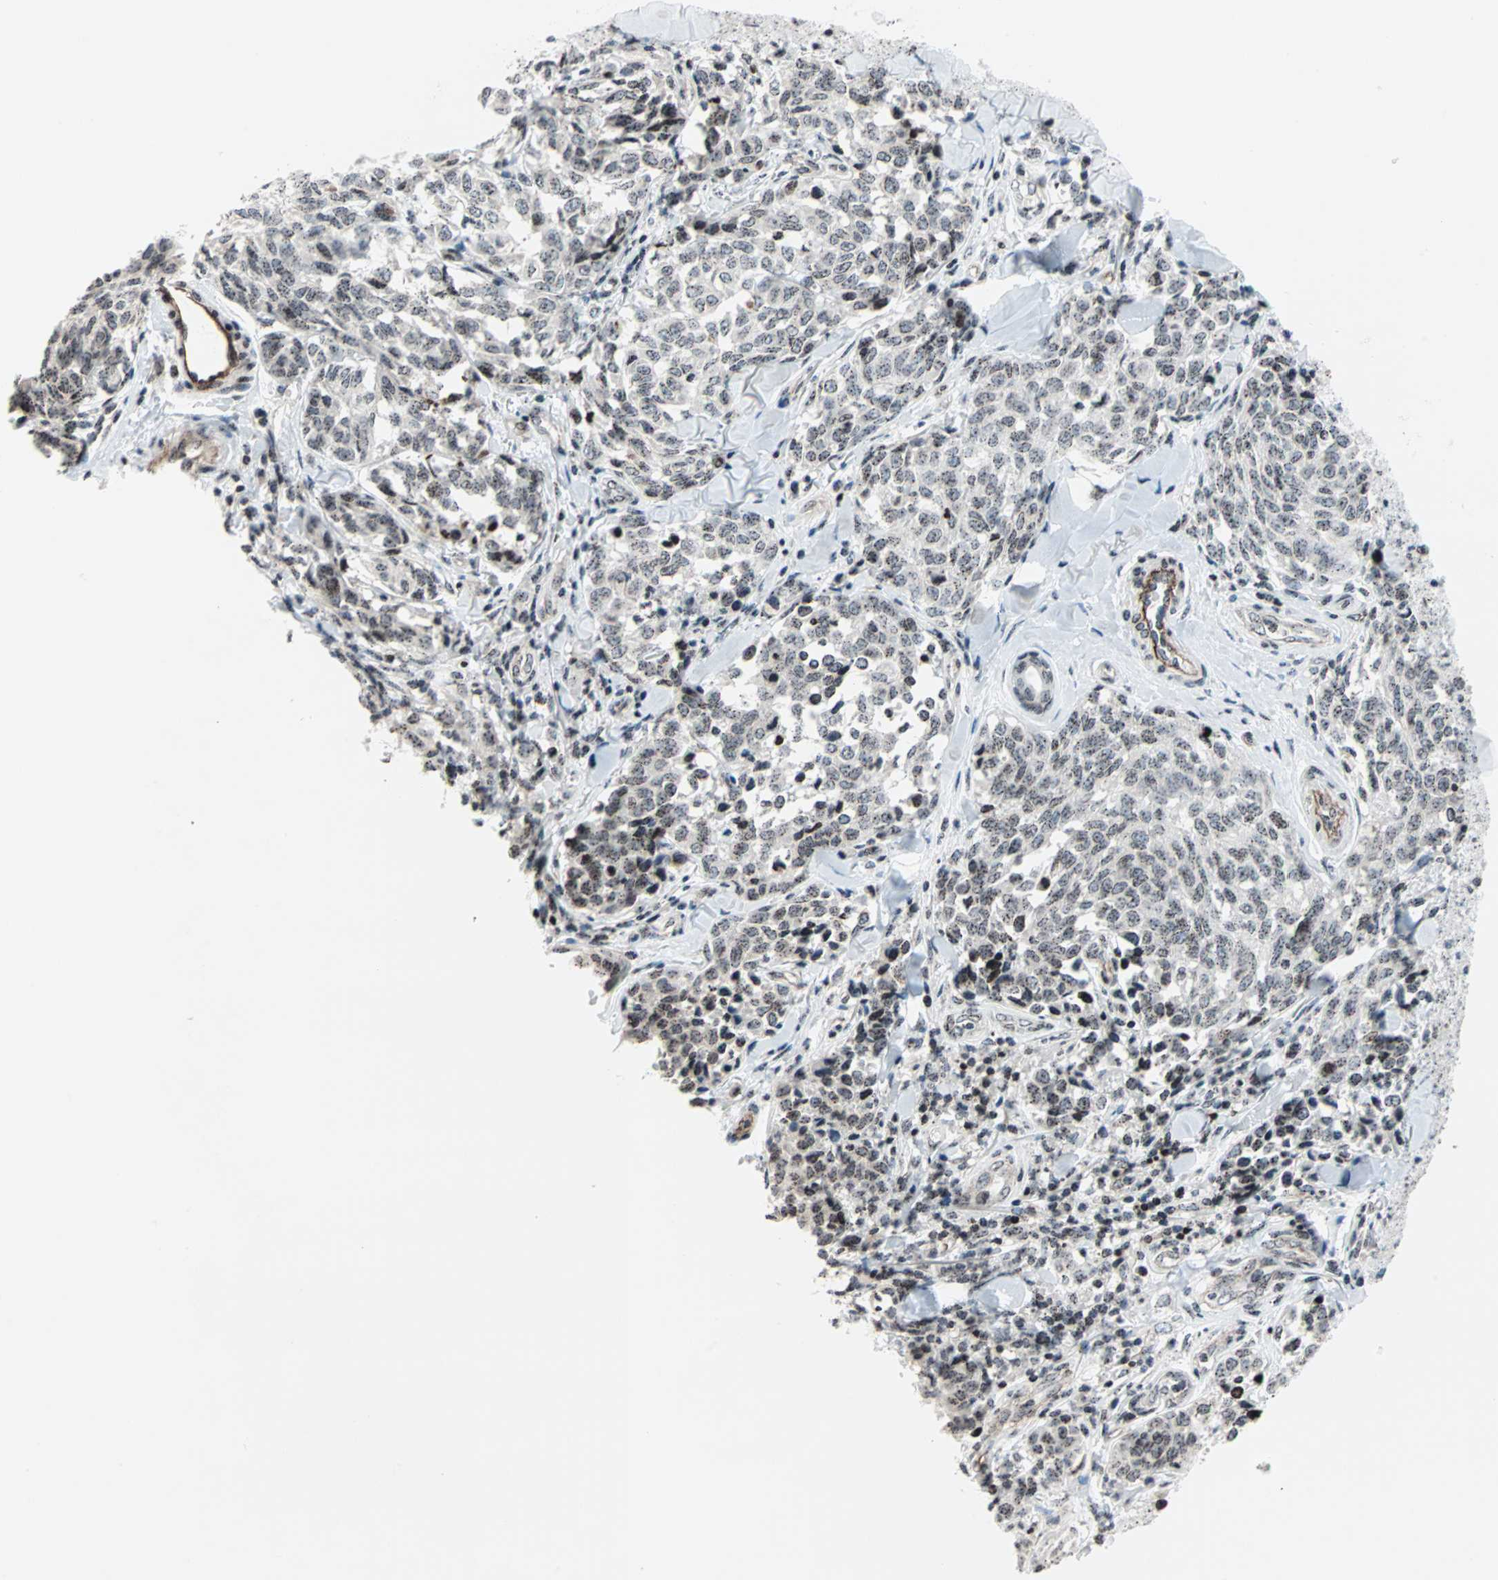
{"staining": {"intensity": "weak", "quantity": ">75%", "location": "nuclear"}, "tissue": "melanoma", "cell_type": "Tumor cells", "image_type": "cancer", "snomed": [{"axis": "morphology", "description": "Malignant melanoma, NOS"}, {"axis": "topography", "description": "Skin"}], "caption": "Immunohistochemical staining of malignant melanoma shows weak nuclear protein expression in approximately >75% of tumor cells. The protein of interest is shown in brown color, while the nuclei are stained blue.", "gene": "CENPA", "patient": {"sex": "female", "age": 64}}